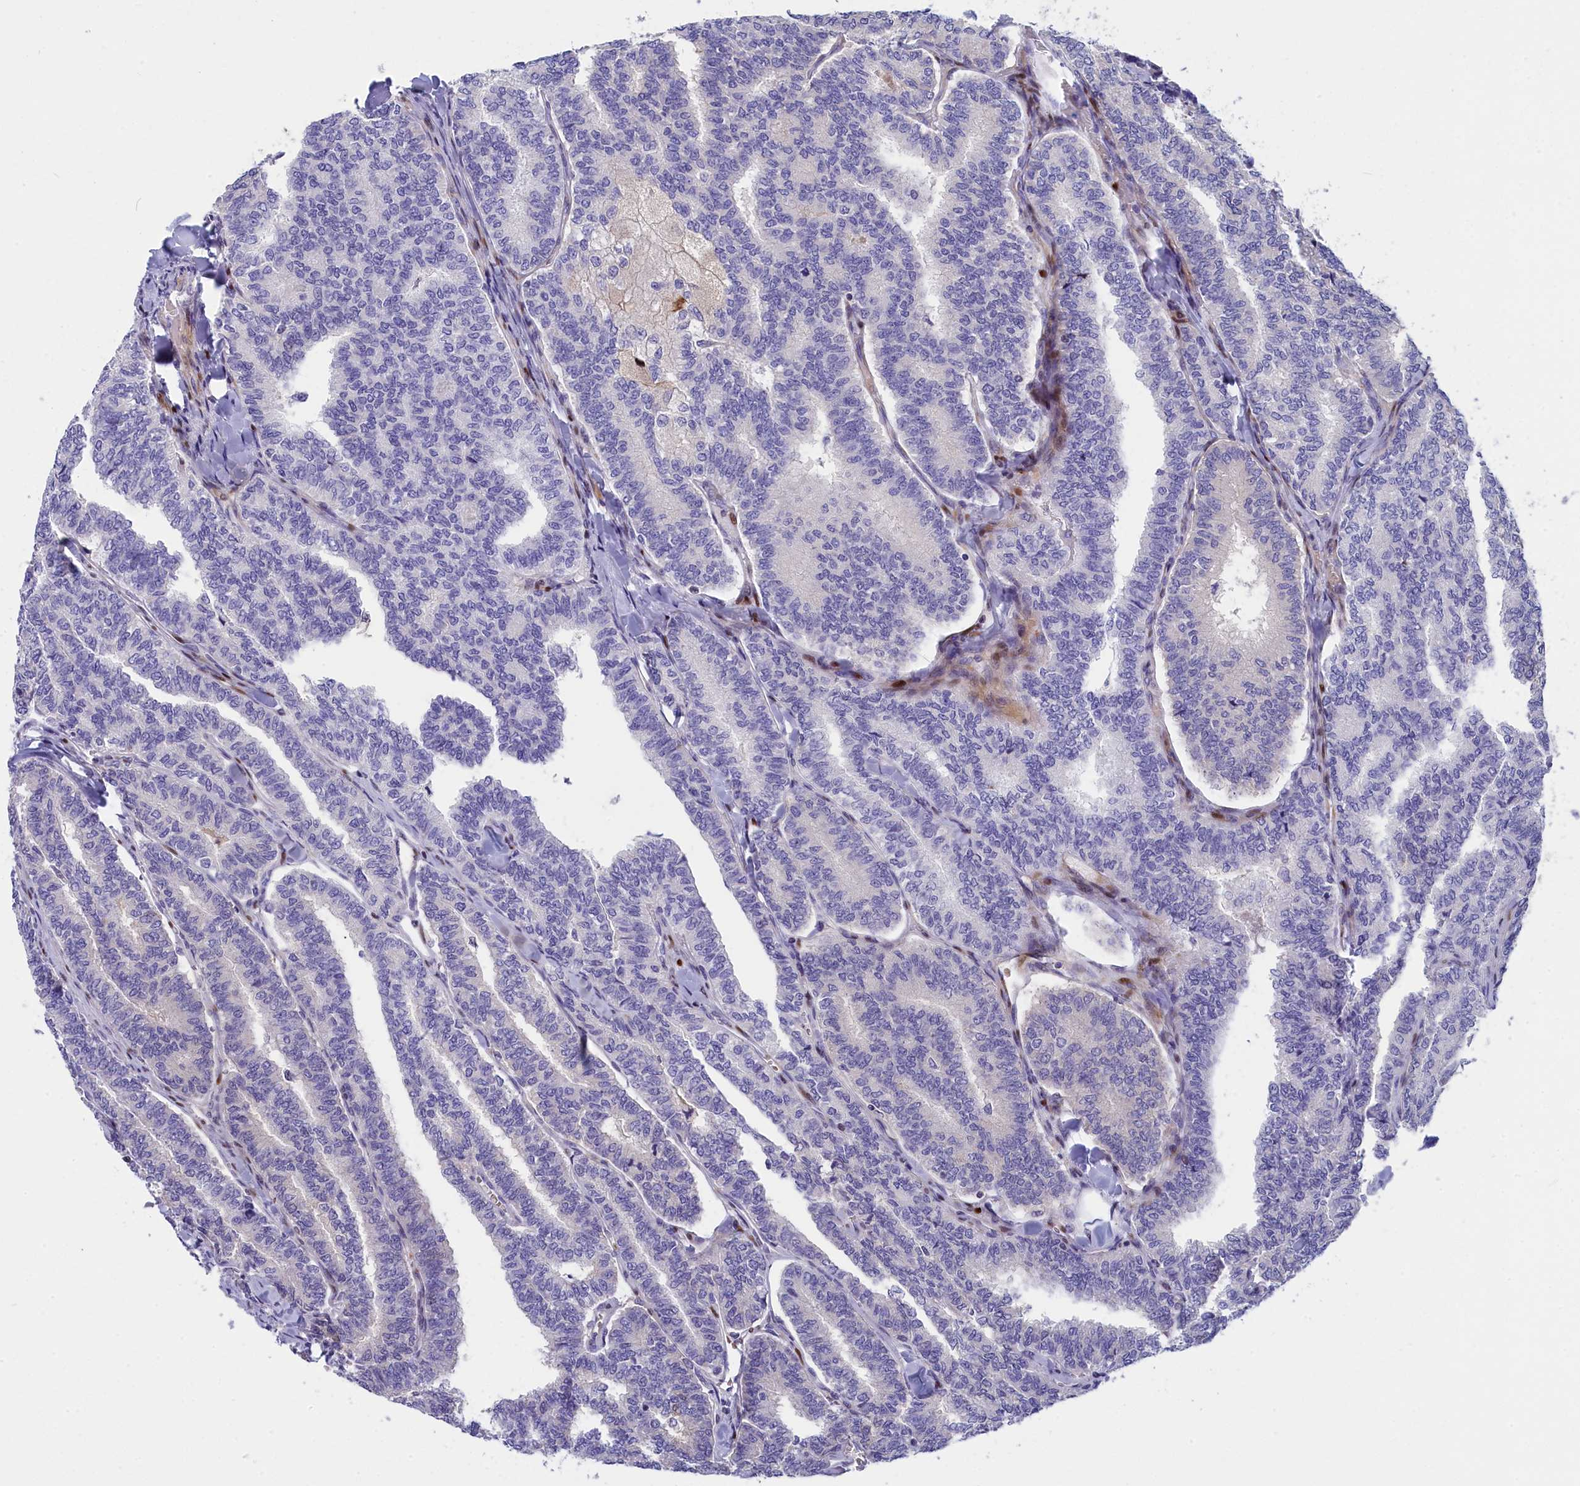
{"staining": {"intensity": "negative", "quantity": "none", "location": "none"}, "tissue": "thyroid cancer", "cell_type": "Tumor cells", "image_type": "cancer", "snomed": [{"axis": "morphology", "description": "Papillary adenocarcinoma, NOS"}, {"axis": "topography", "description": "Thyroid gland"}], "caption": "DAB (3,3'-diaminobenzidine) immunohistochemical staining of thyroid papillary adenocarcinoma shows no significant positivity in tumor cells.", "gene": "NKPD1", "patient": {"sex": "female", "age": 35}}